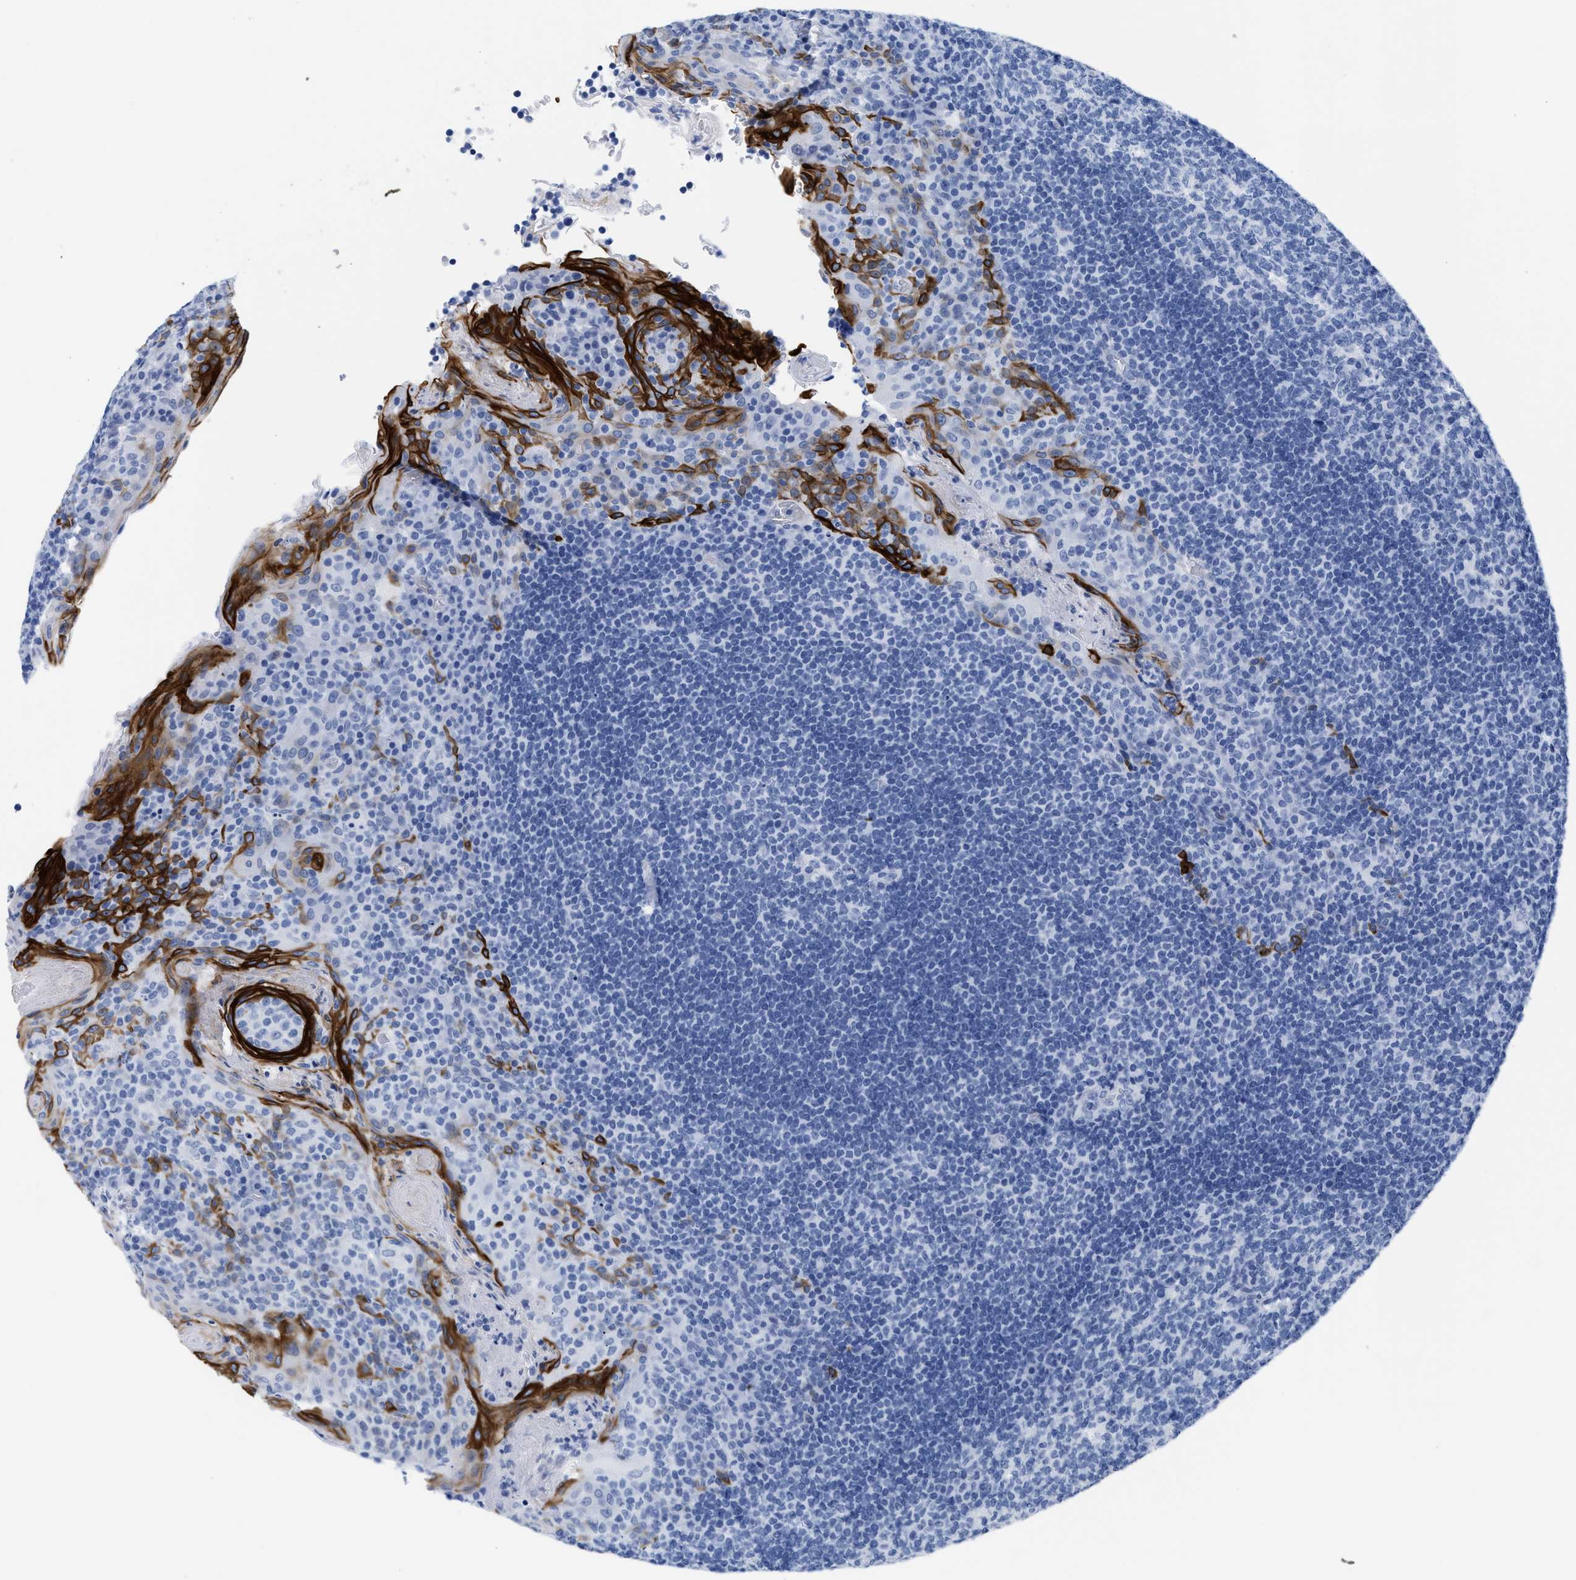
{"staining": {"intensity": "negative", "quantity": "none", "location": "none"}, "tissue": "tonsil", "cell_type": "Germinal center cells", "image_type": "normal", "snomed": [{"axis": "morphology", "description": "Normal tissue, NOS"}, {"axis": "topography", "description": "Tonsil"}], "caption": "IHC of benign human tonsil shows no expression in germinal center cells. (Stains: DAB (3,3'-diaminobenzidine) IHC with hematoxylin counter stain, Microscopy: brightfield microscopy at high magnification).", "gene": "DUSP26", "patient": {"sex": "male", "age": 17}}